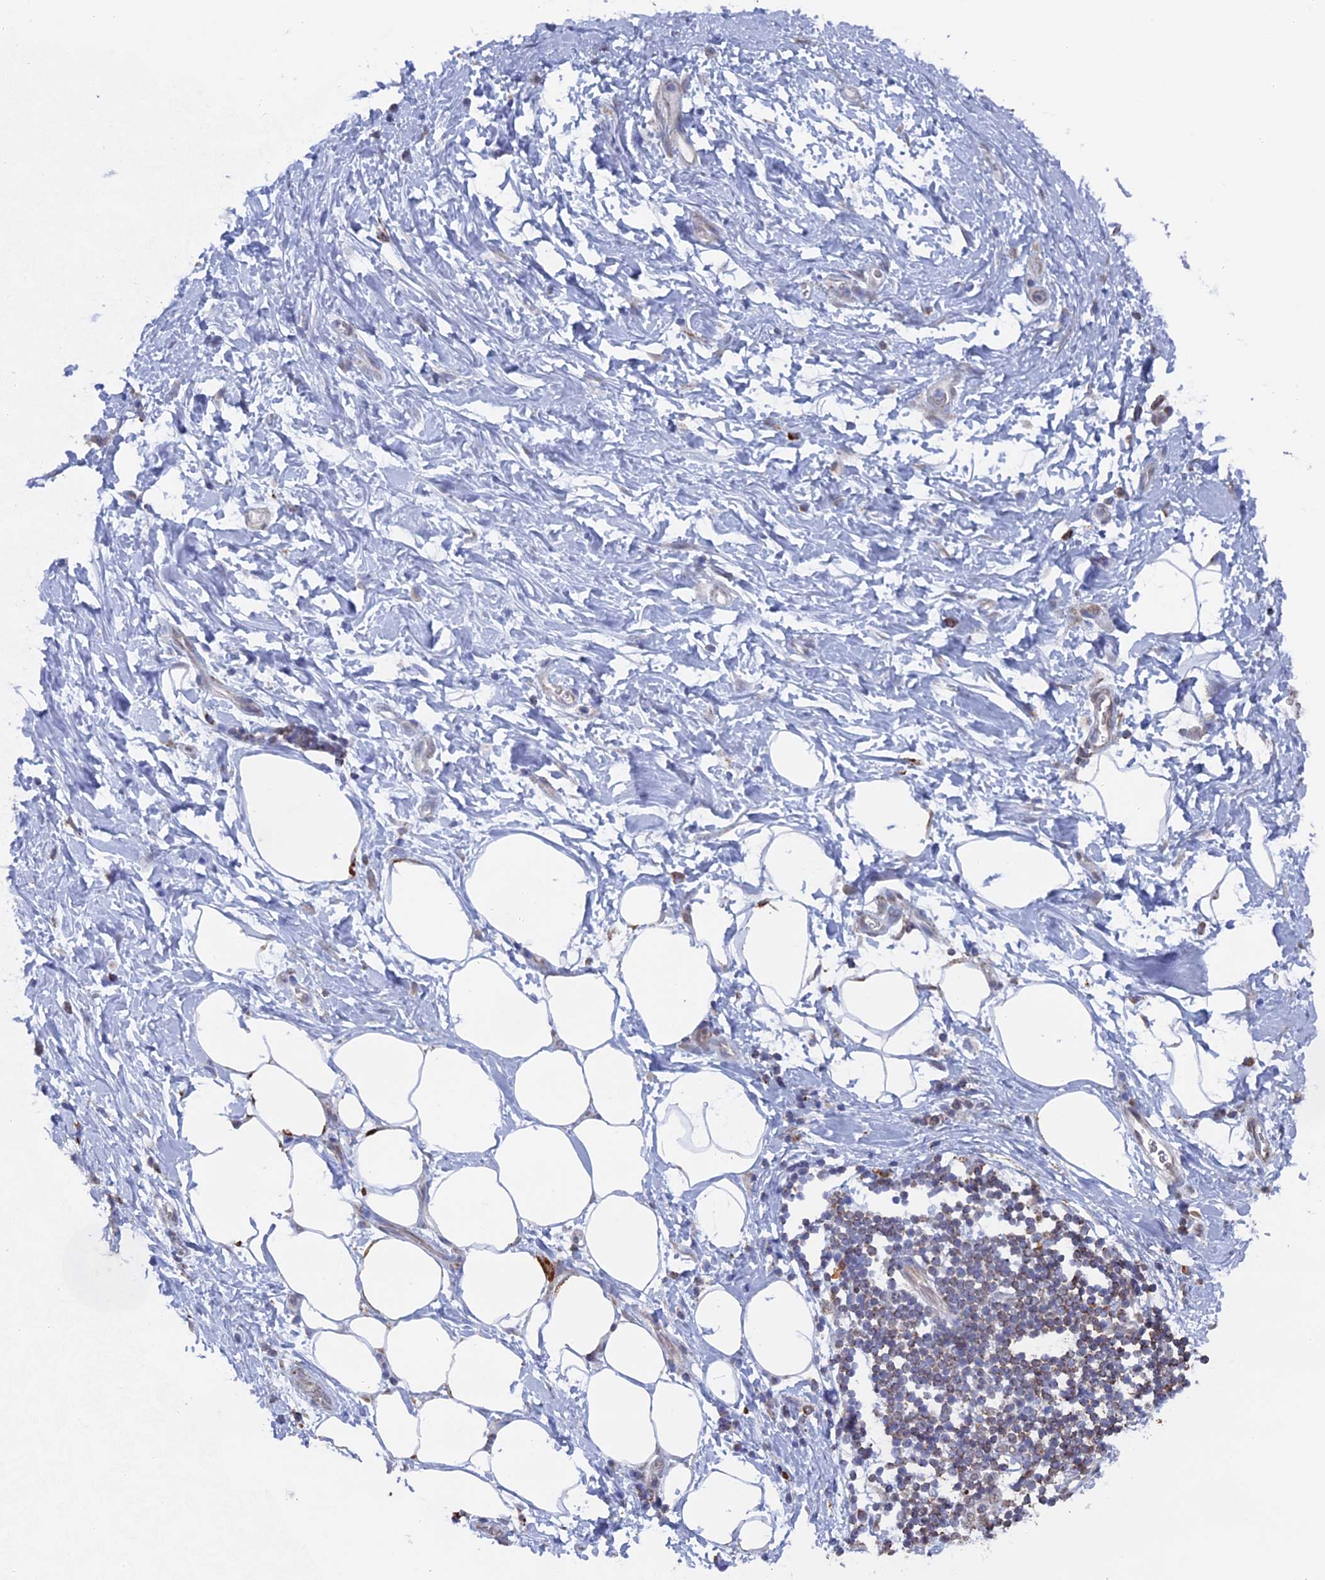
{"staining": {"intensity": "weak", "quantity": ">75%", "location": "cytoplasmic/membranous"}, "tissue": "adipose tissue", "cell_type": "Adipocytes", "image_type": "normal", "snomed": [{"axis": "morphology", "description": "Normal tissue, NOS"}, {"axis": "morphology", "description": "Adenocarcinoma, NOS"}, {"axis": "topography", "description": "Pancreas"}, {"axis": "topography", "description": "Peripheral nerve tissue"}], "caption": "Immunohistochemistry of normal adipose tissue shows low levels of weak cytoplasmic/membranous staining in approximately >75% of adipocytes. The staining was performed using DAB to visualize the protein expression in brown, while the nuclei were stained in blue with hematoxylin (Magnification: 20x).", "gene": "SMG9", "patient": {"sex": "male", "age": 59}}